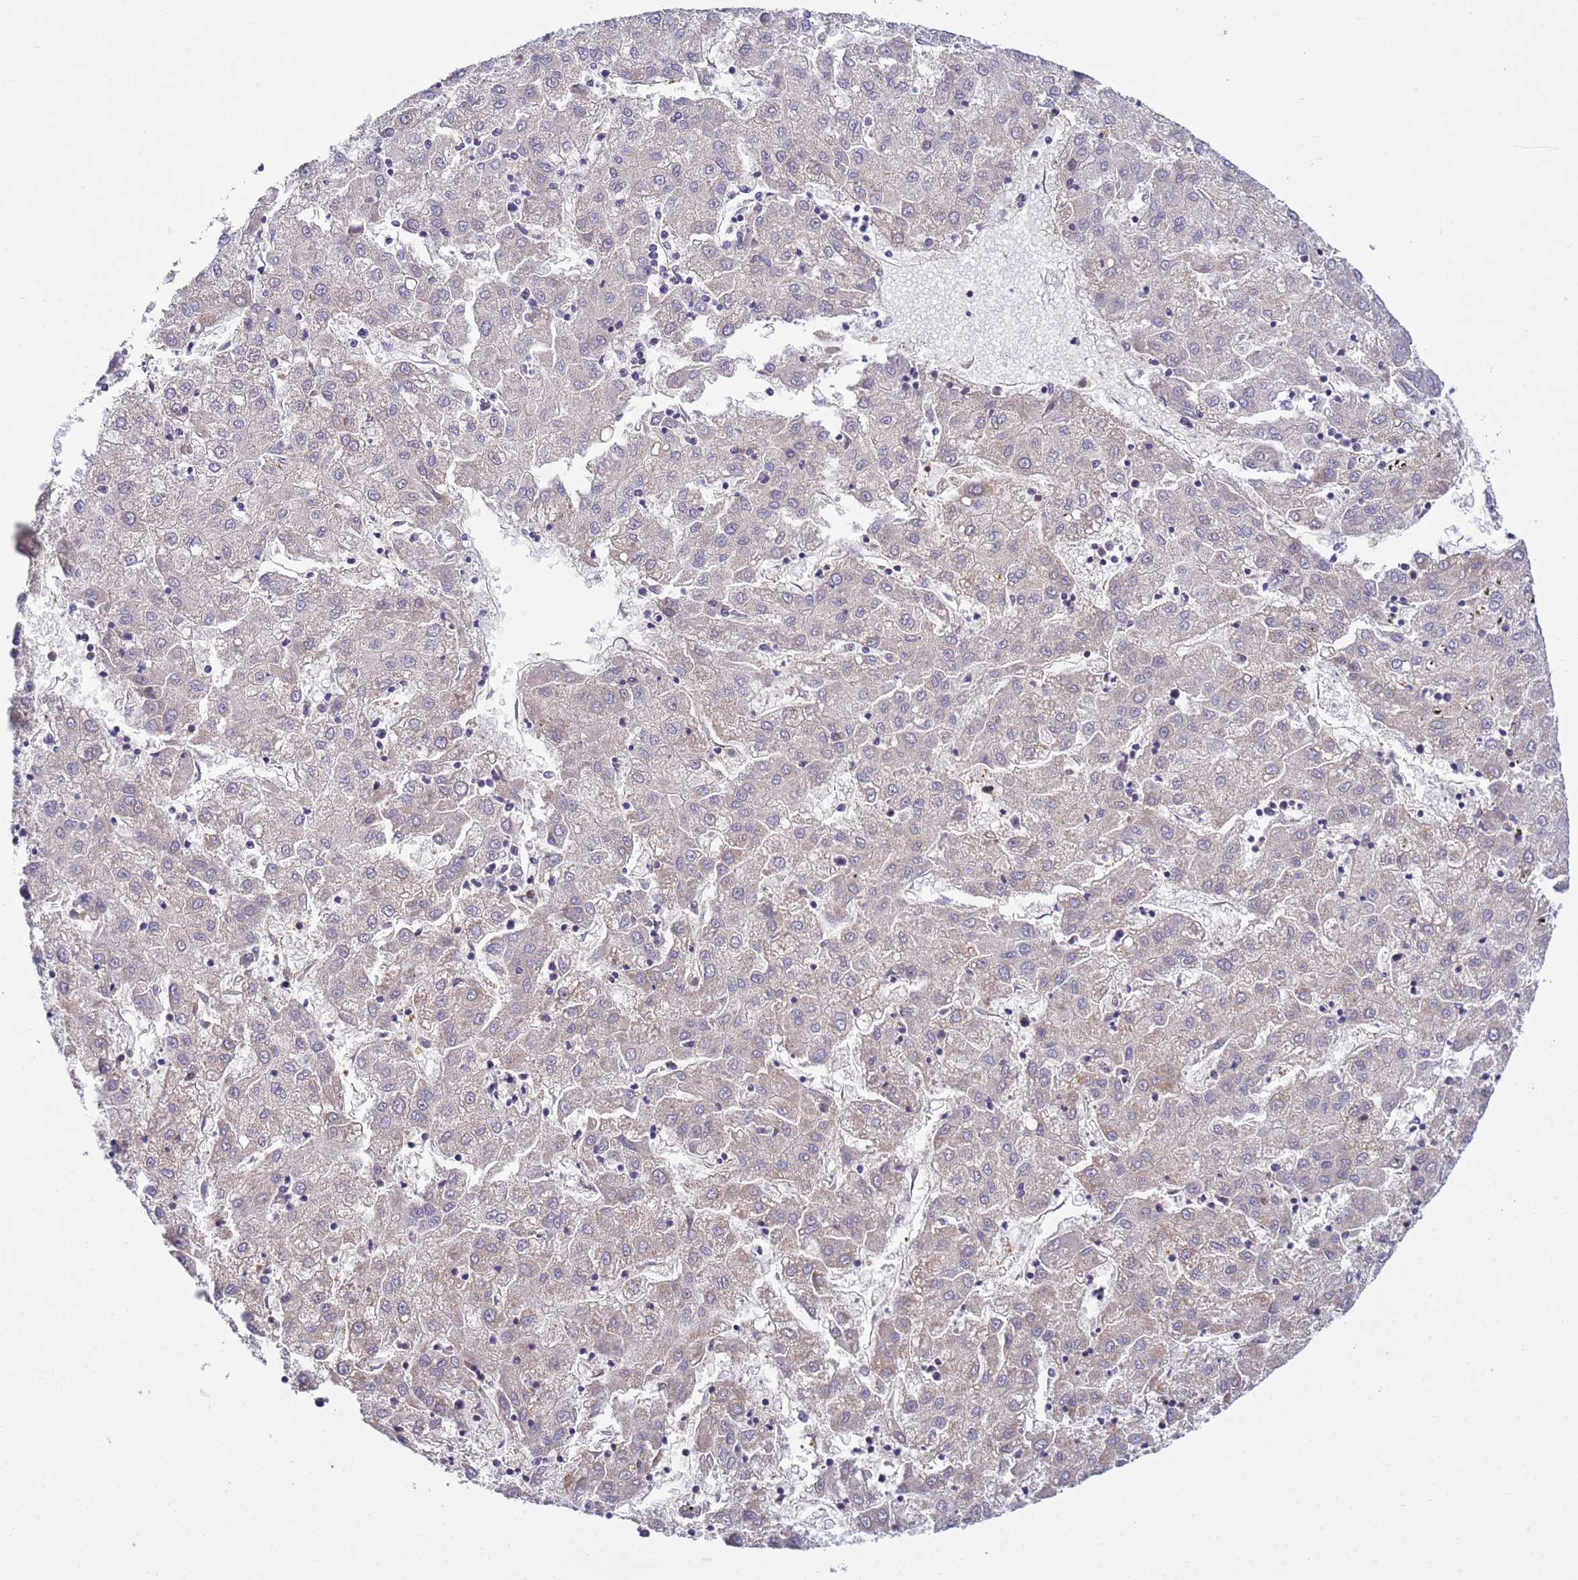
{"staining": {"intensity": "negative", "quantity": "none", "location": "none"}, "tissue": "liver cancer", "cell_type": "Tumor cells", "image_type": "cancer", "snomed": [{"axis": "morphology", "description": "Carcinoma, Hepatocellular, NOS"}, {"axis": "topography", "description": "Liver"}], "caption": "Tumor cells show no significant protein expression in hepatocellular carcinoma (liver). (Stains: DAB immunohistochemistry (IHC) with hematoxylin counter stain, Microscopy: brightfield microscopy at high magnification).", "gene": "P2RX7", "patient": {"sex": "male", "age": 72}}